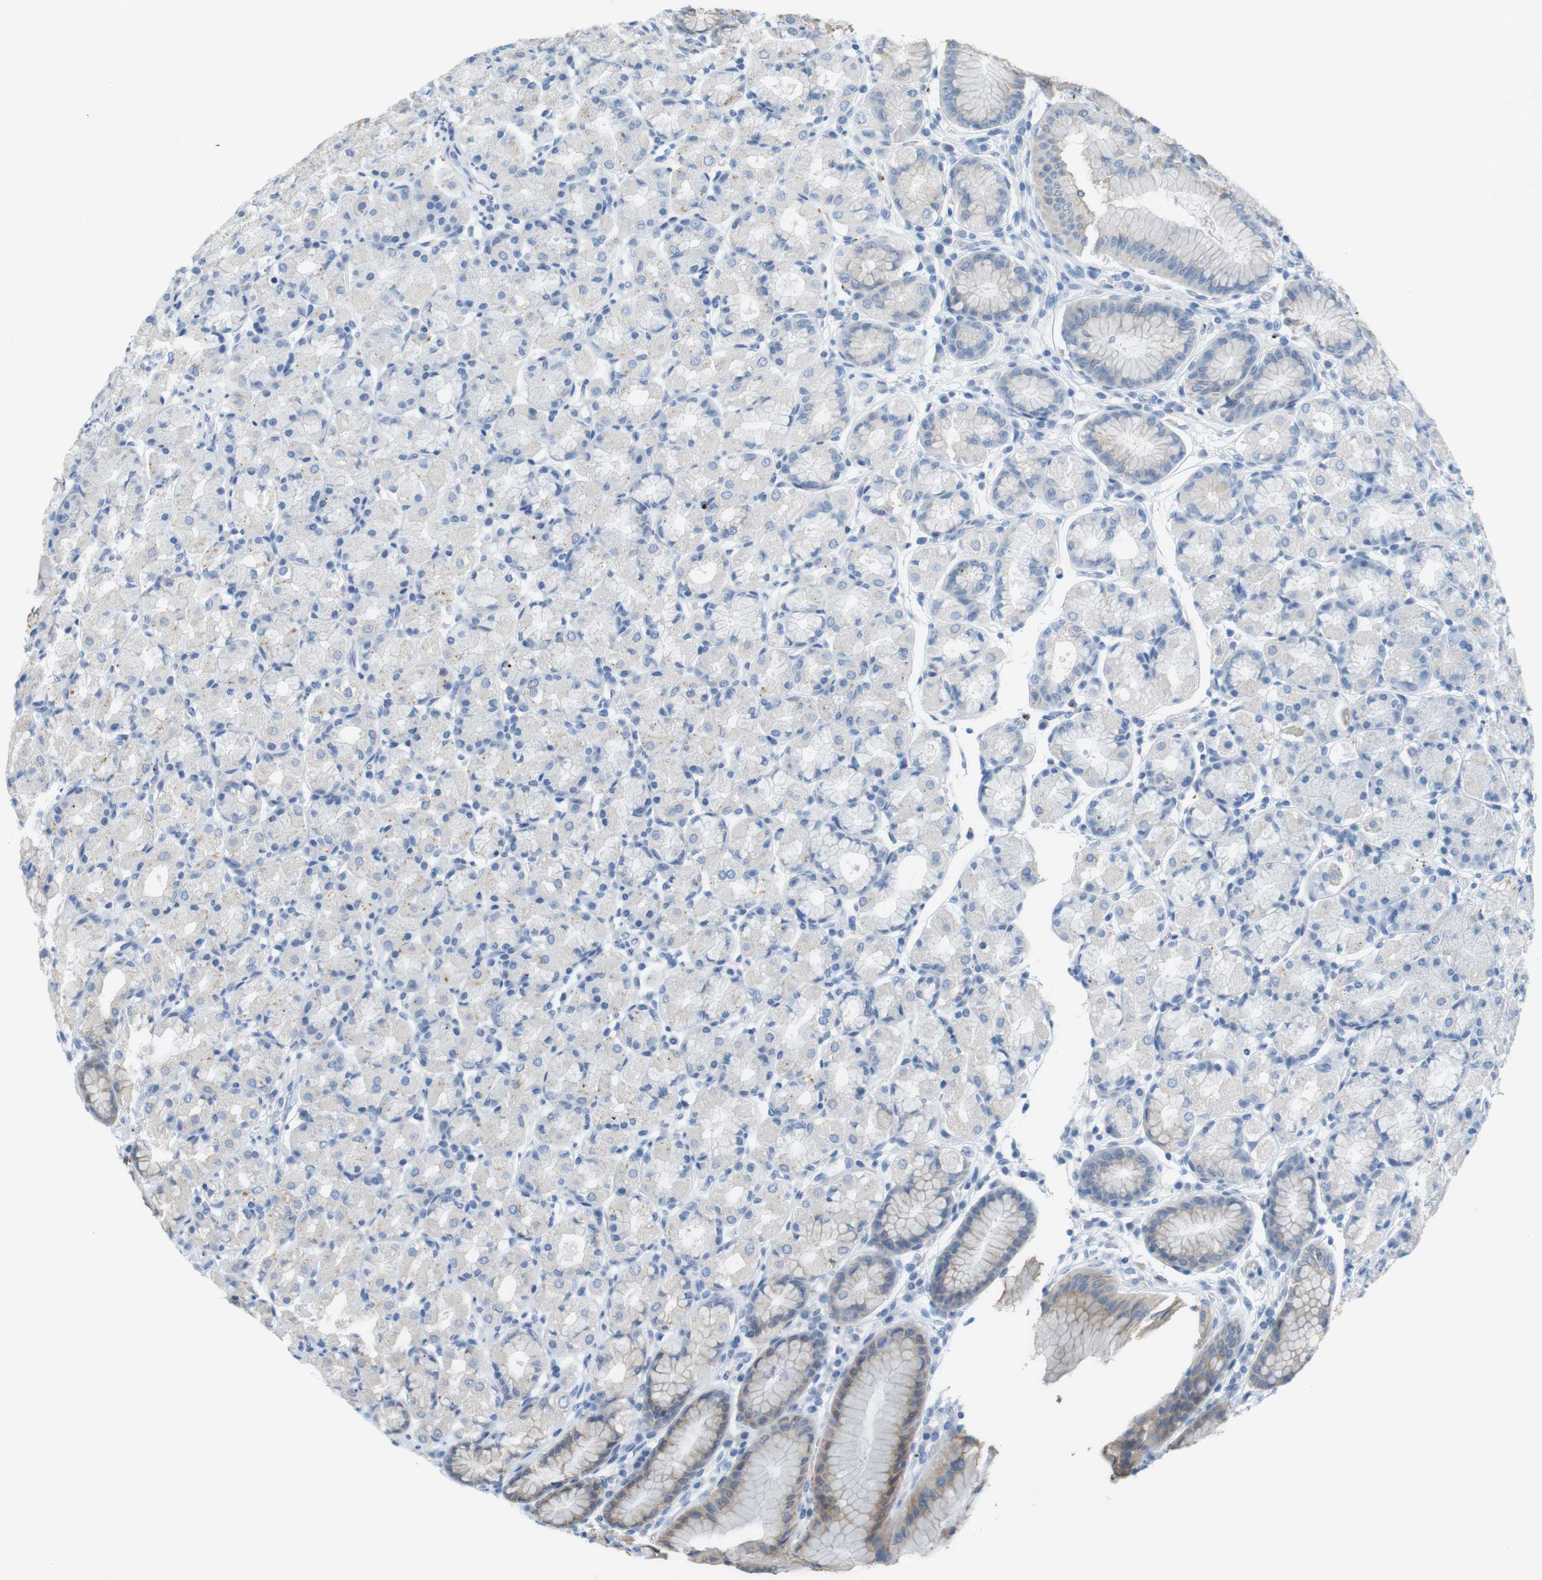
{"staining": {"intensity": "weak", "quantity": "<25%", "location": "cytoplasmic/membranous"}, "tissue": "stomach", "cell_type": "Glandular cells", "image_type": "normal", "snomed": [{"axis": "morphology", "description": "Normal tissue, NOS"}, {"axis": "topography", "description": "Stomach, upper"}], "caption": "High magnification brightfield microscopy of unremarkable stomach stained with DAB (brown) and counterstained with hematoxylin (blue): glandular cells show no significant expression.", "gene": "YIPF1", "patient": {"sex": "male", "age": 68}}